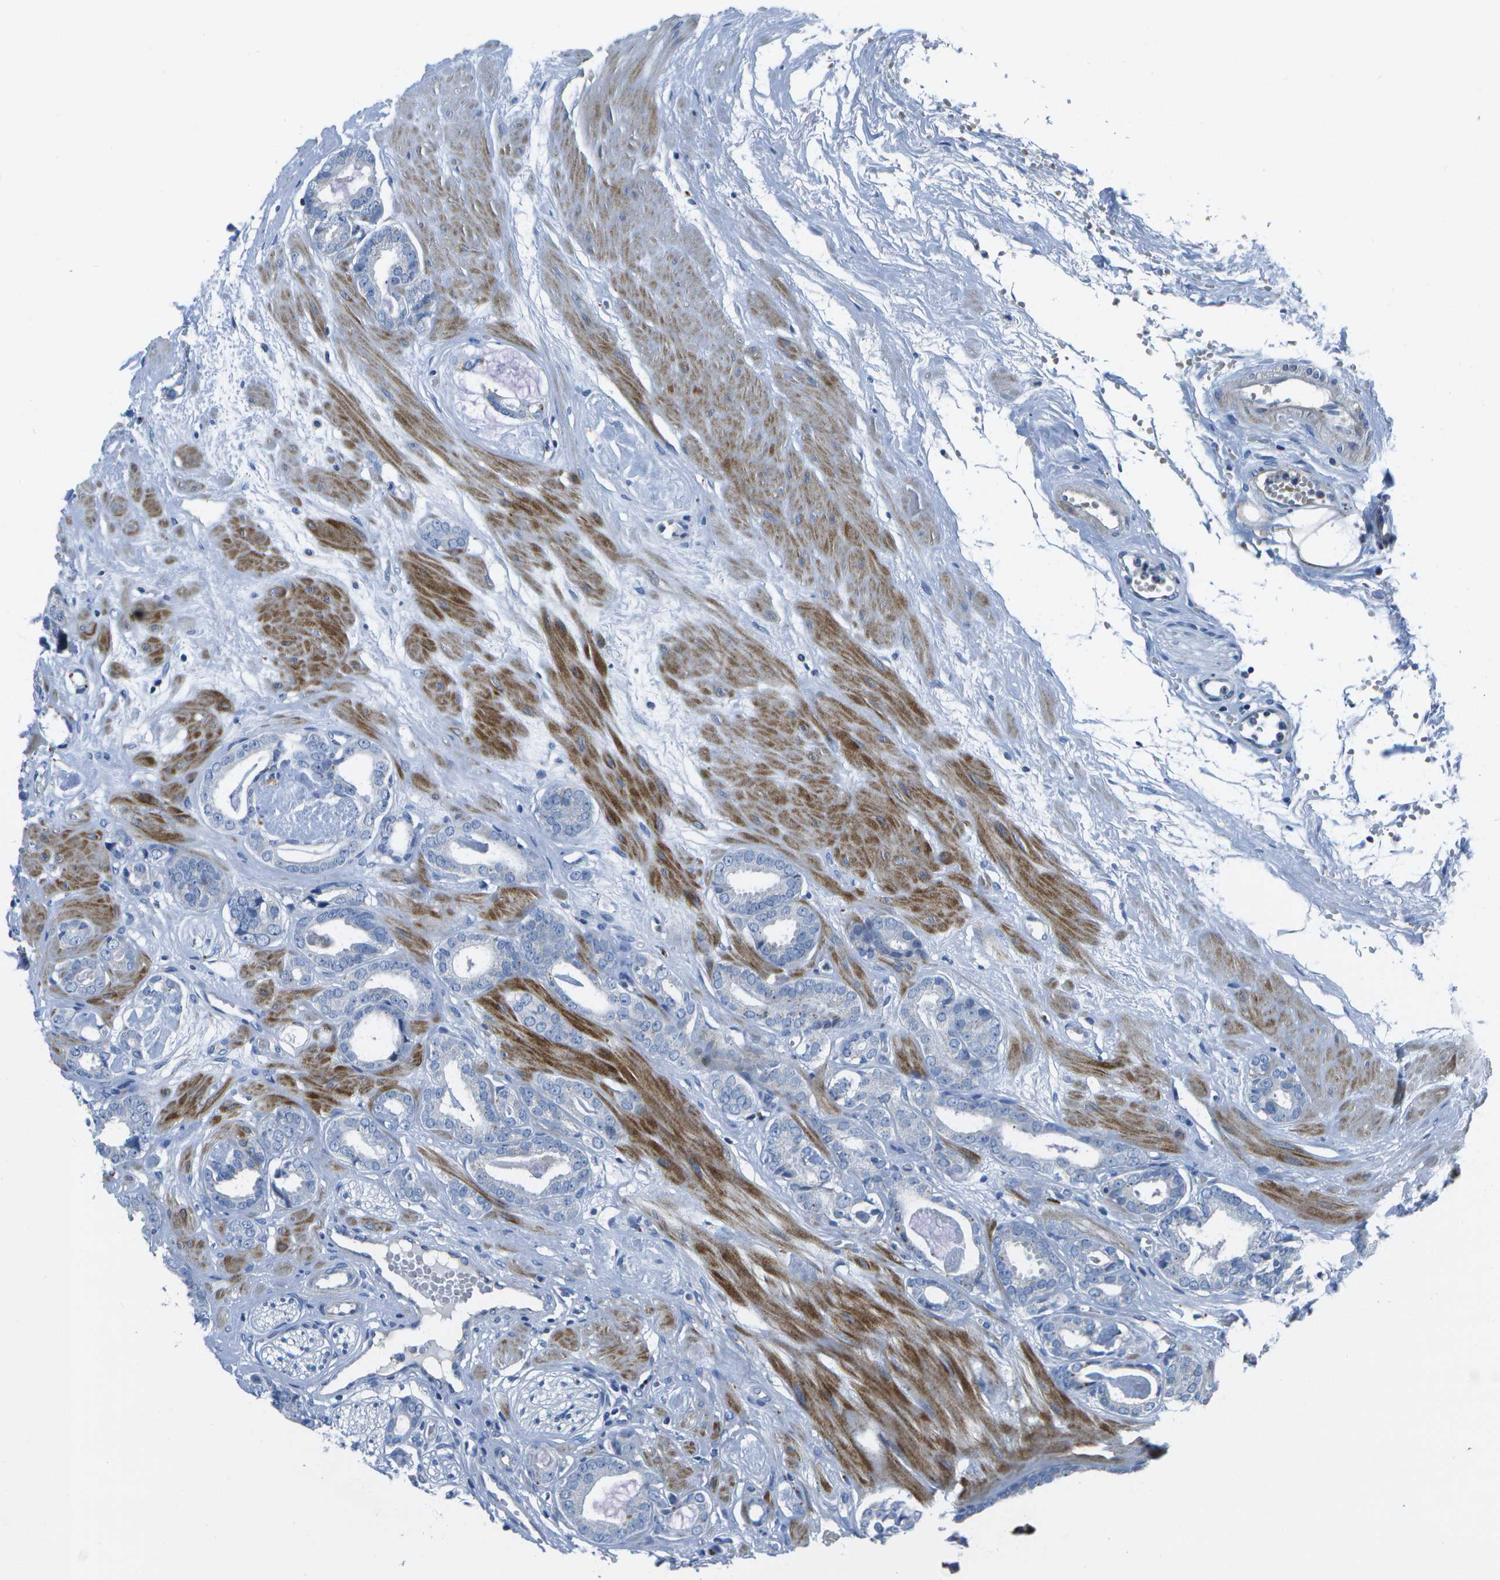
{"staining": {"intensity": "negative", "quantity": "none", "location": "none"}, "tissue": "prostate cancer", "cell_type": "Tumor cells", "image_type": "cancer", "snomed": [{"axis": "morphology", "description": "Adenocarcinoma, Low grade"}, {"axis": "topography", "description": "Prostate"}], "caption": "DAB (3,3'-diaminobenzidine) immunohistochemical staining of adenocarcinoma (low-grade) (prostate) exhibits no significant positivity in tumor cells.", "gene": "DCT", "patient": {"sex": "male", "age": 53}}